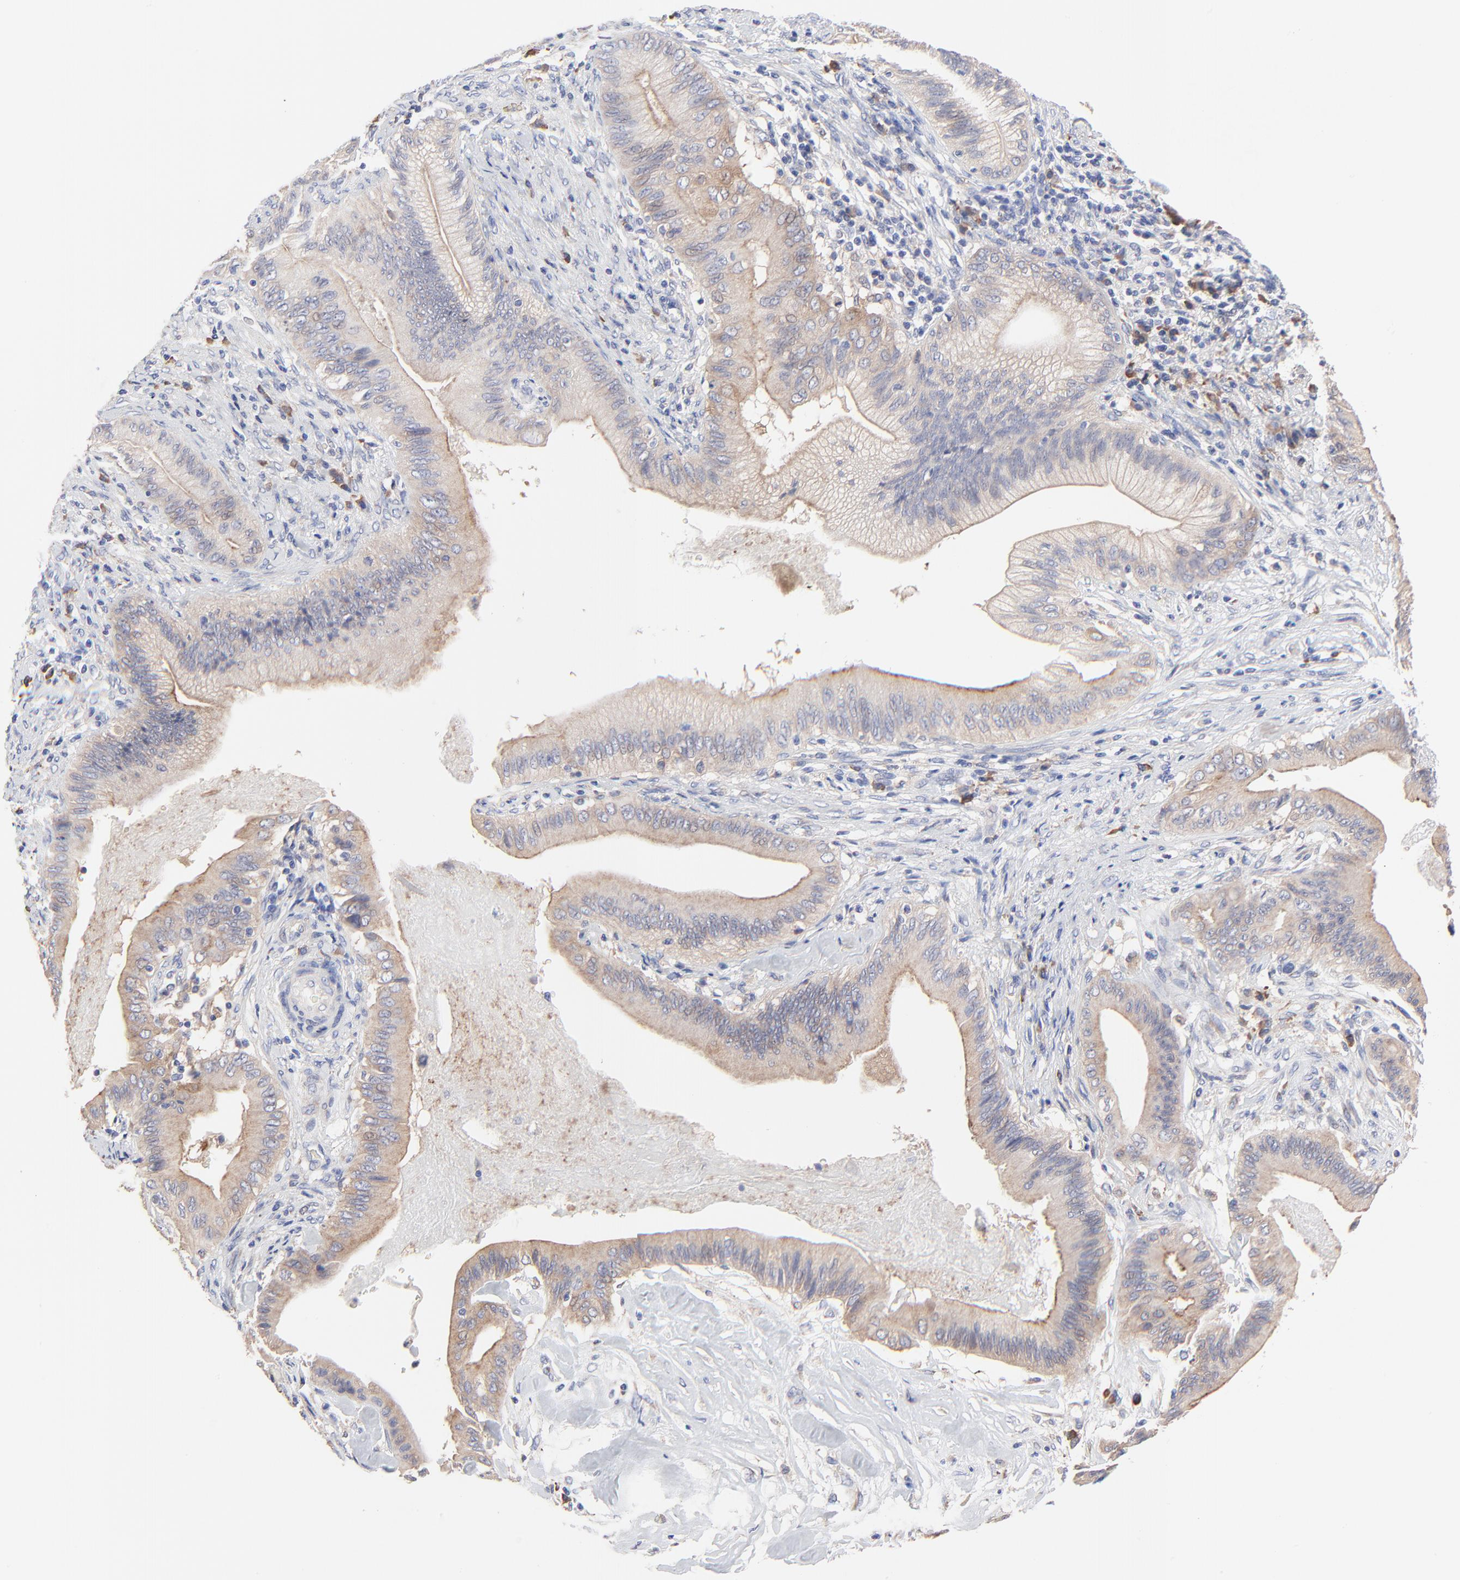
{"staining": {"intensity": "moderate", "quantity": ">75%", "location": "cytoplasmic/membranous"}, "tissue": "liver cancer", "cell_type": "Tumor cells", "image_type": "cancer", "snomed": [{"axis": "morphology", "description": "Cholangiocarcinoma"}, {"axis": "topography", "description": "Liver"}], "caption": "Cholangiocarcinoma (liver) tissue shows moderate cytoplasmic/membranous positivity in about >75% of tumor cells, visualized by immunohistochemistry.", "gene": "PPFIBP2", "patient": {"sex": "male", "age": 58}}